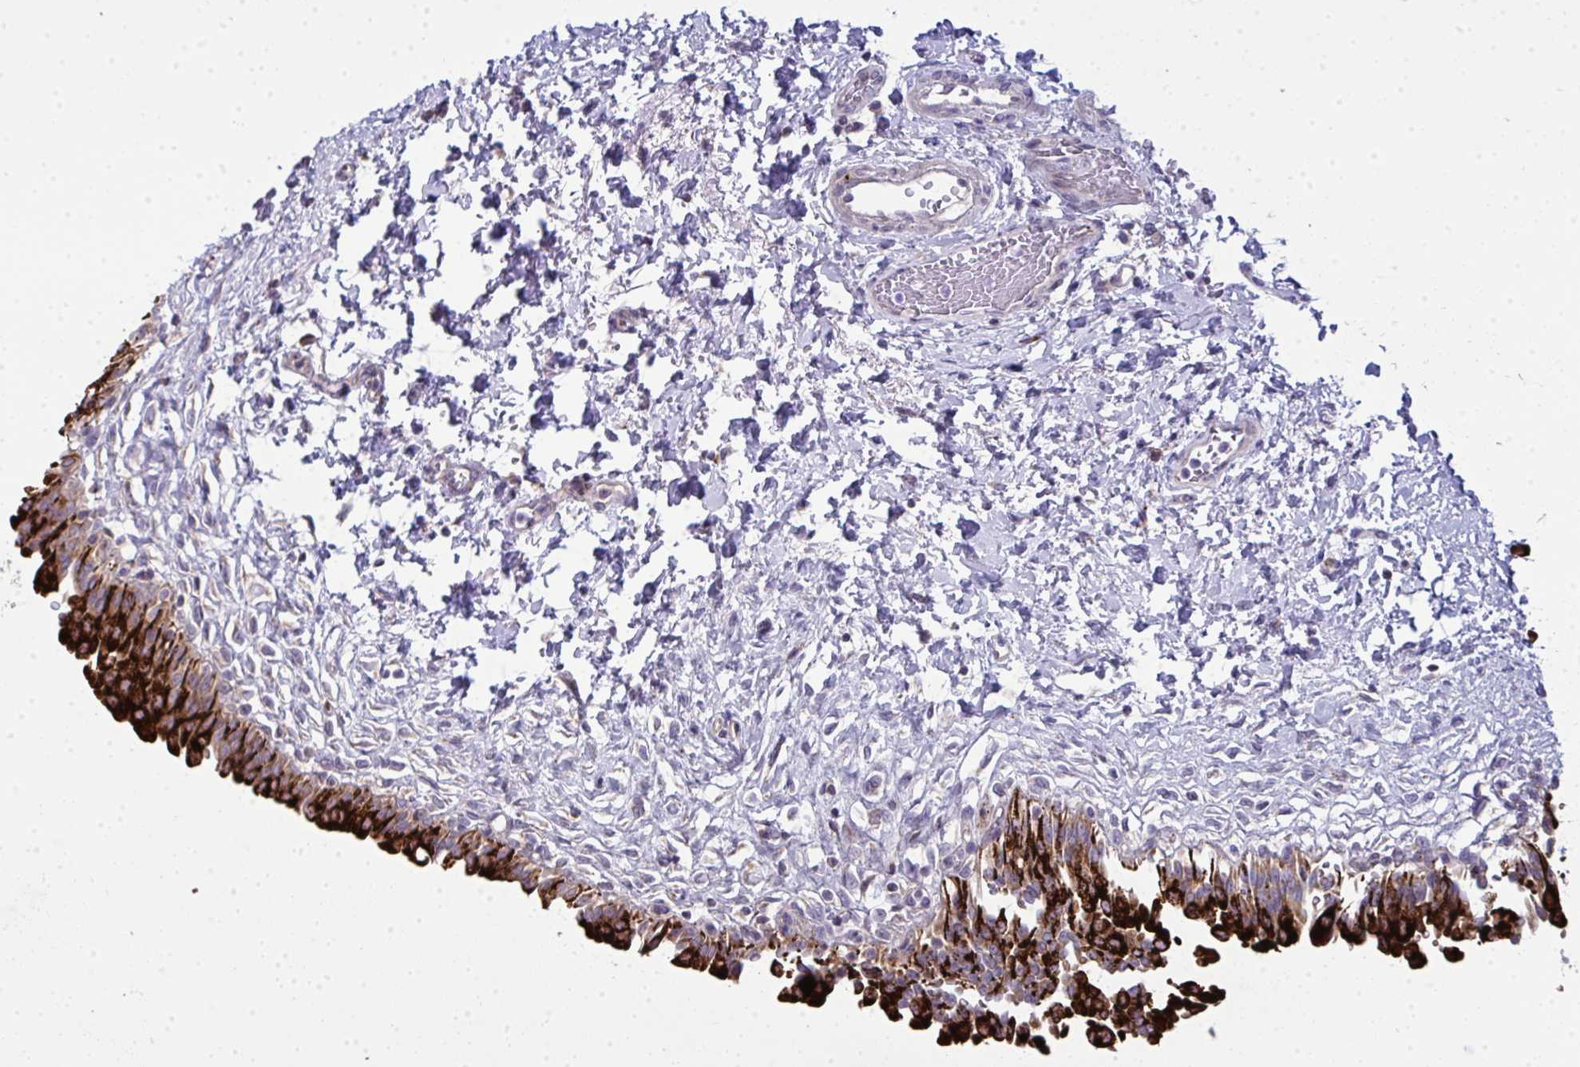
{"staining": {"intensity": "strong", "quantity": ">75%", "location": "cytoplasmic/membranous"}, "tissue": "urinary bladder", "cell_type": "Urothelial cells", "image_type": "normal", "snomed": [{"axis": "morphology", "description": "Normal tissue, NOS"}, {"axis": "topography", "description": "Urinary bladder"}], "caption": "Immunohistochemical staining of unremarkable urinary bladder exhibits high levels of strong cytoplasmic/membranous expression in approximately >75% of urothelial cells. The staining was performed using DAB, with brown indicating positive protein expression. Nuclei are stained blue with hematoxylin.", "gene": "GFPT2", "patient": {"sex": "male", "age": 37}}